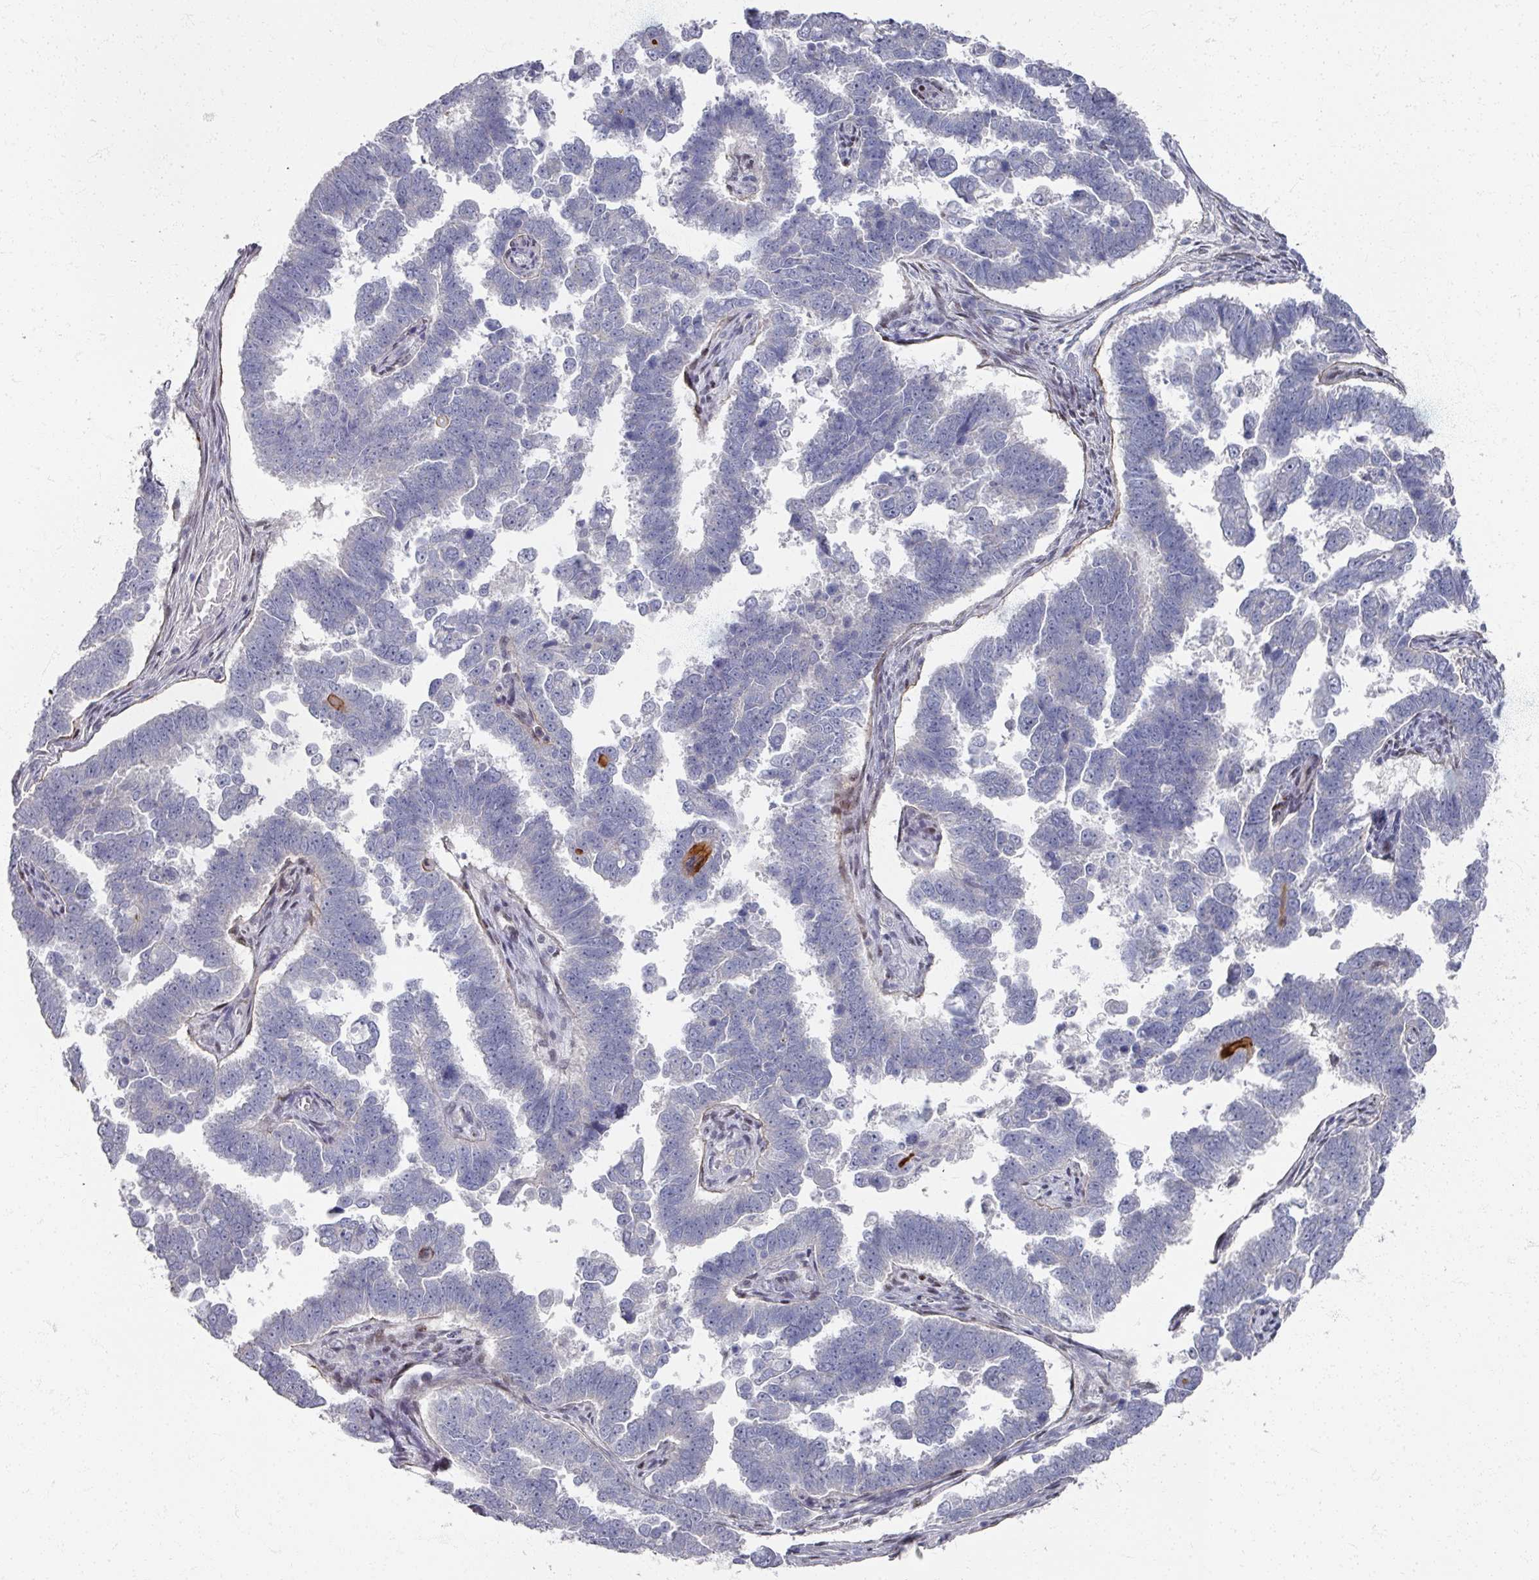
{"staining": {"intensity": "negative", "quantity": "none", "location": "none"}, "tissue": "endometrial cancer", "cell_type": "Tumor cells", "image_type": "cancer", "snomed": [{"axis": "morphology", "description": "Adenocarcinoma, NOS"}, {"axis": "topography", "description": "Endometrium"}], "caption": "A photomicrograph of human endometrial cancer is negative for staining in tumor cells. (Brightfield microscopy of DAB (3,3'-diaminobenzidine) immunohistochemistry at high magnification).", "gene": "TTYH3", "patient": {"sex": "female", "age": 75}}